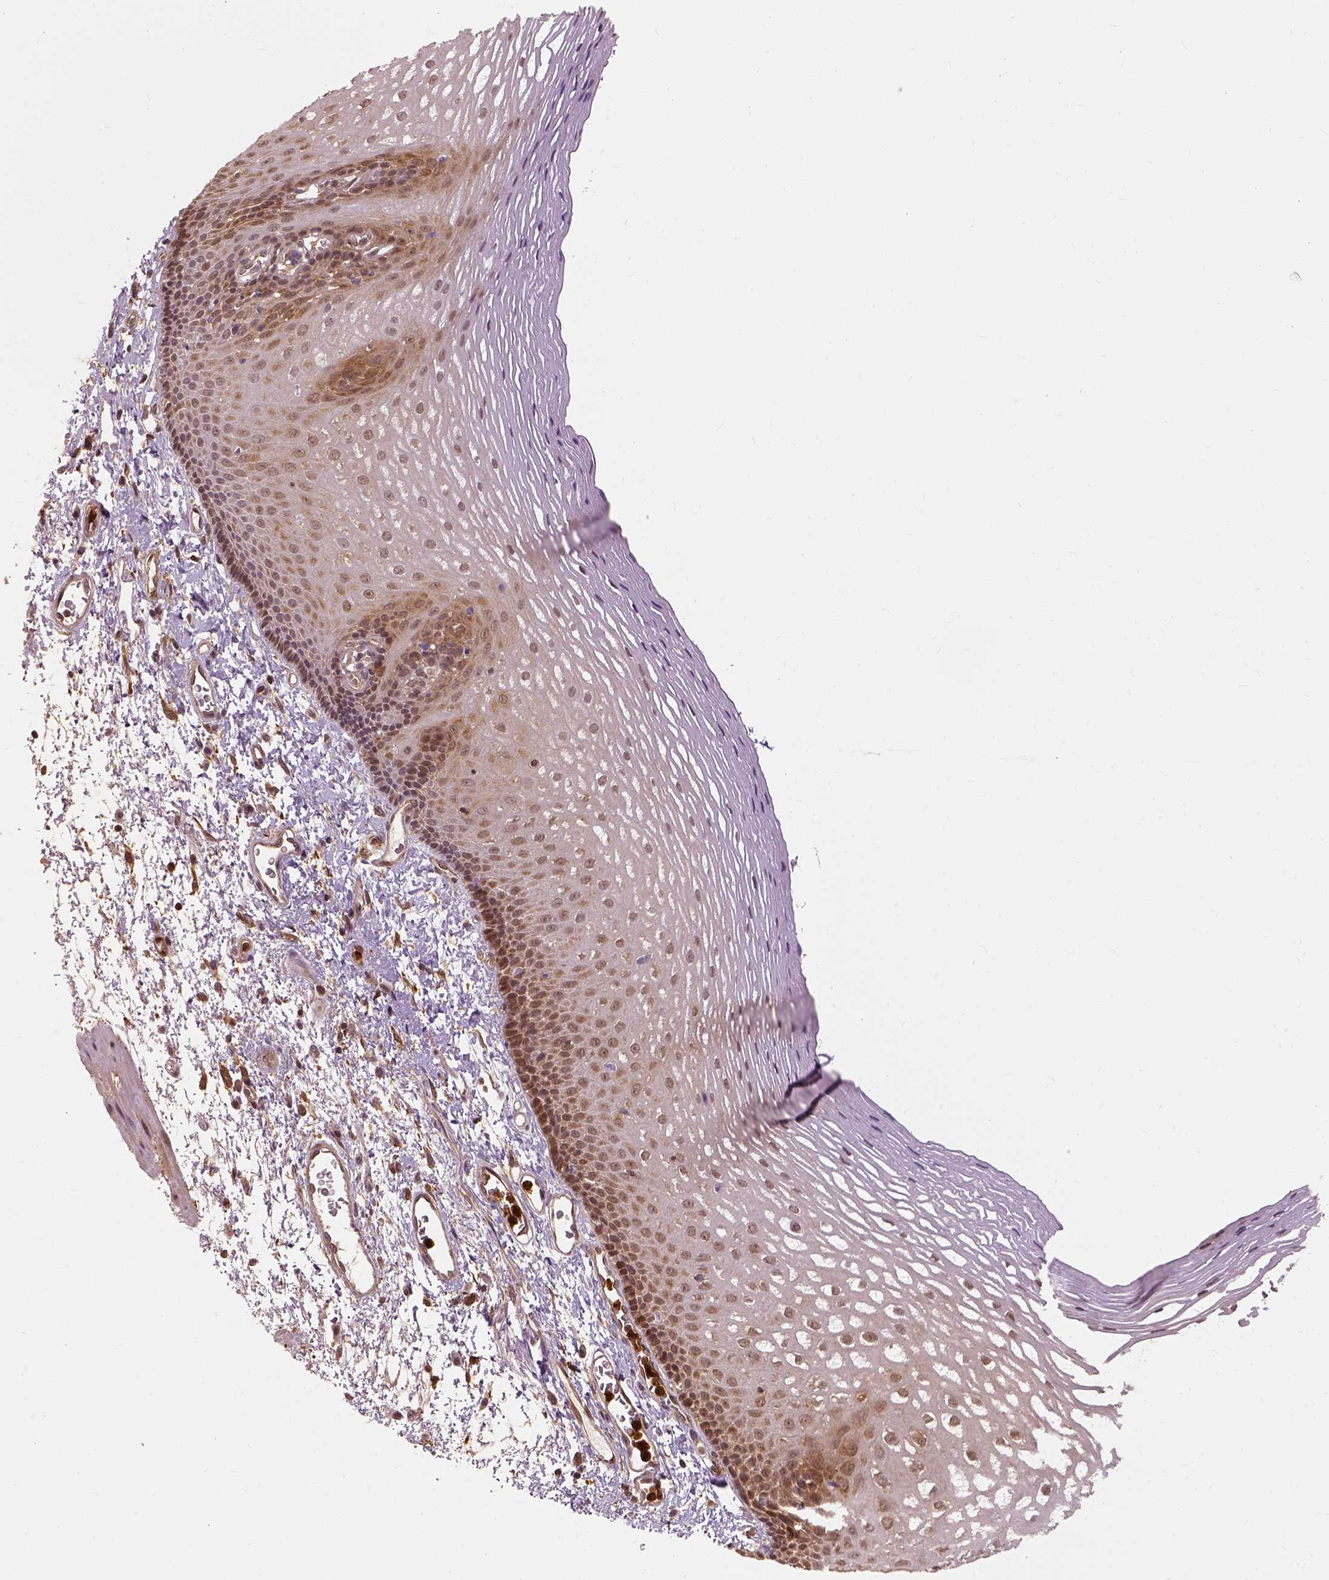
{"staining": {"intensity": "moderate", "quantity": ">75%", "location": "cytoplasmic/membranous,nuclear"}, "tissue": "esophagus", "cell_type": "Squamous epithelial cells", "image_type": "normal", "snomed": [{"axis": "morphology", "description": "Normal tissue, NOS"}, {"axis": "topography", "description": "Esophagus"}], "caption": "Immunohistochemical staining of benign esophagus exhibits >75% levels of moderate cytoplasmic/membranous,nuclear protein staining in approximately >75% of squamous epithelial cells. The protein is stained brown, and the nuclei are stained in blue (DAB (3,3'-diaminobenzidine) IHC with brightfield microscopy, high magnification).", "gene": "GPI", "patient": {"sex": "male", "age": 76}}